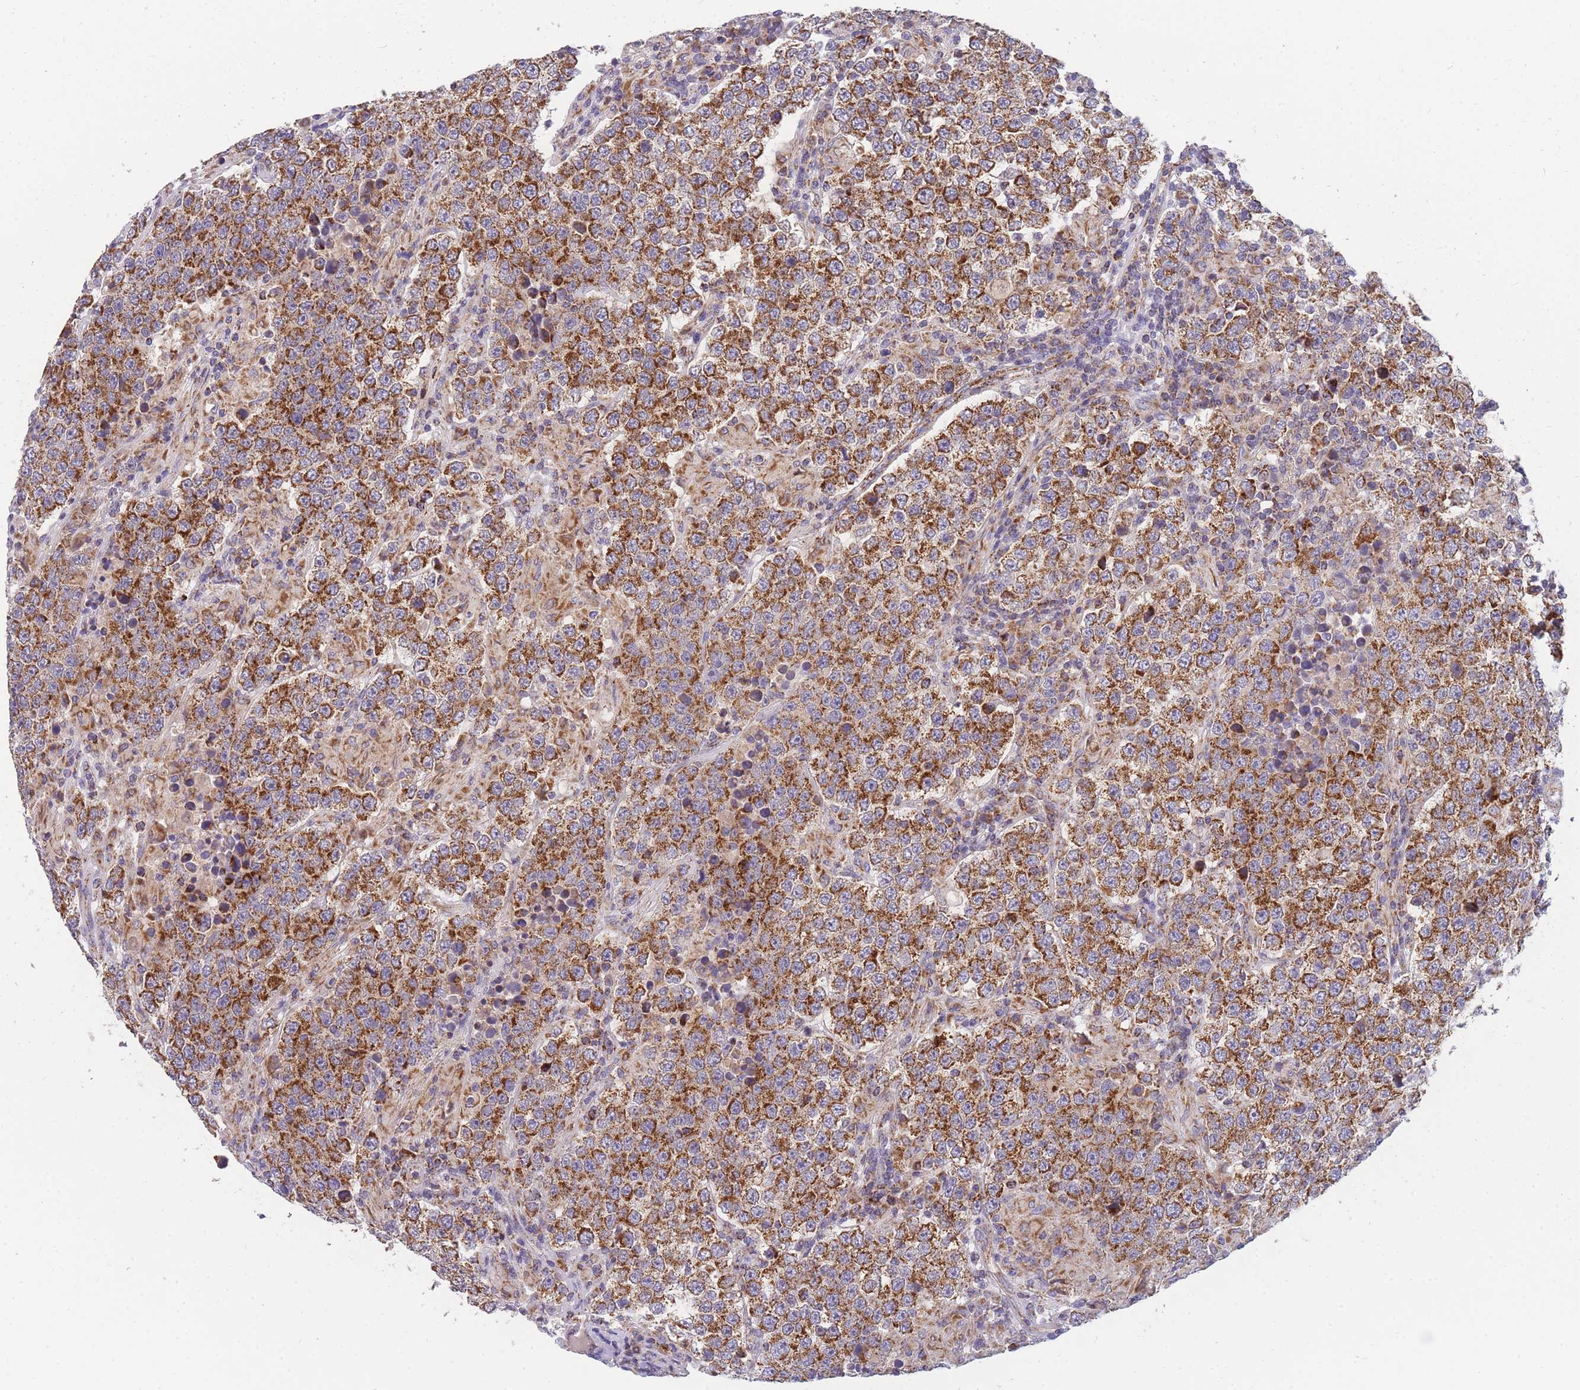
{"staining": {"intensity": "strong", "quantity": ">75%", "location": "cytoplasmic/membranous"}, "tissue": "testis cancer", "cell_type": "Tumor cells", "image_type": "cancer", "snomed": [{"axis": "morphology", "description": "Normal tissue, NOS"}, {"axis": "morphology", "description": "Urothelial carcinoma, High grade"}, {"axis": "morphology", "description": "Seminoma, NOS"}, {"axis": "morphology", "description": "Carcinoma, Embryonal, NOS"}, {"axis": "topography", "description": "Urinary bladder"}, {"axis": "topography", "description": "Testis"}], "caption": "Immunohistochemical staining of human seminoma (testis) reveals strong cytoplasmic/membranous protein positivity in about >75% of tumor cells. The protein is shown in brown color, while the nuclei are stained blue.", "gene": "MRPS11", "patient": {"sex": "male", "age": 41}}